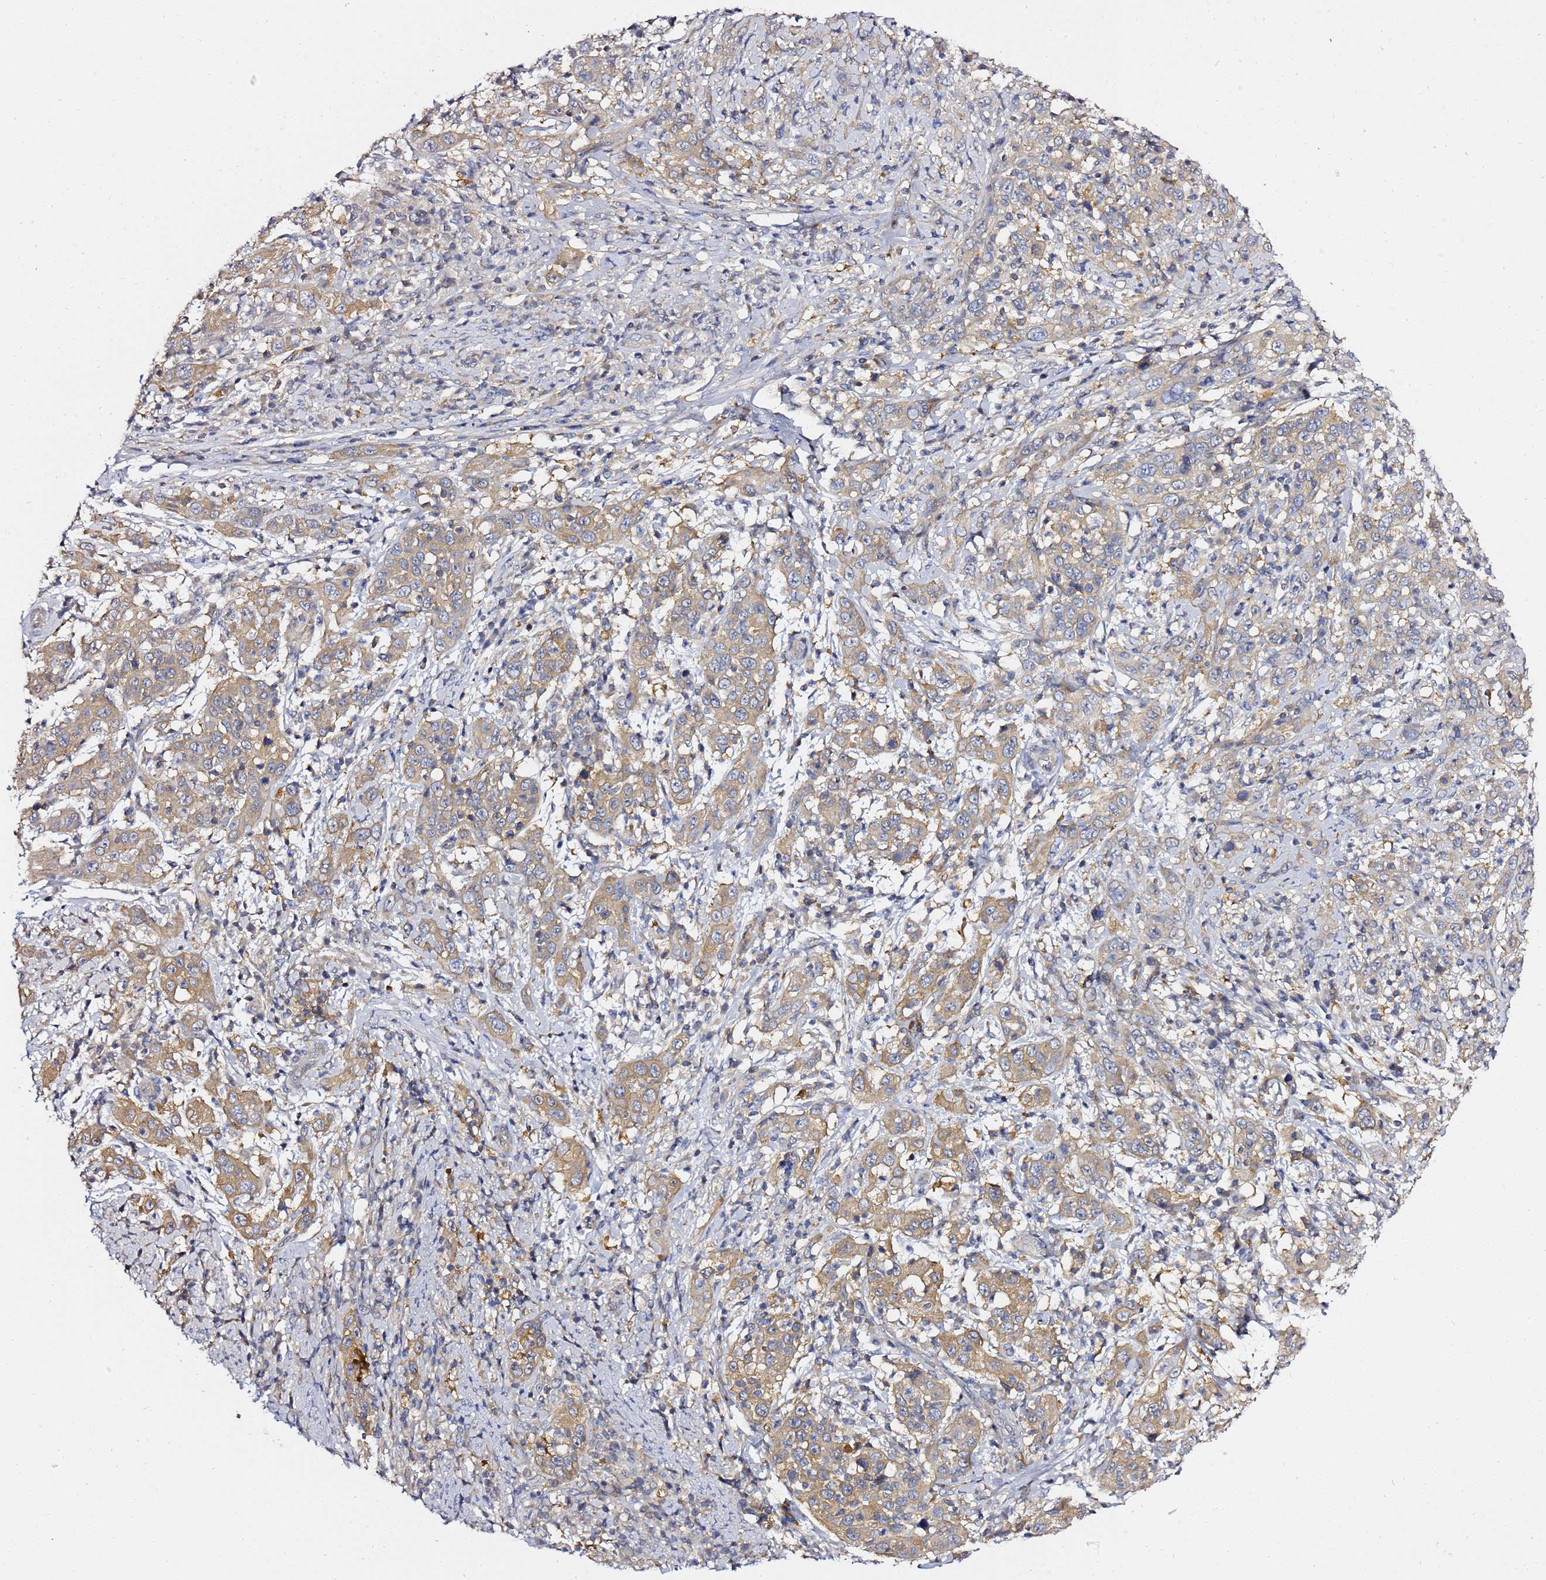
{"staining": {"intensity": "moderate", "quantity": ">75%", "location": "cytoplasmic/membranous"}, "tissue": "cervical cancer", "cell_type": "Tumor cells", "image_type": "cancer", "snomed": [{"axis": "morphology", "description": "Squamous cell carcinoma, NOS"}, {"axis": "topography", "description": "Cervix"}], "caption": "Tumor cells demonstrate medium levels of moderate cytoplasmic/membranous staining in about >75% of cells in cervical squamous cell carcinoma.", "gene": "LENG1", "patient": {"sex": "female", "age": 46}}